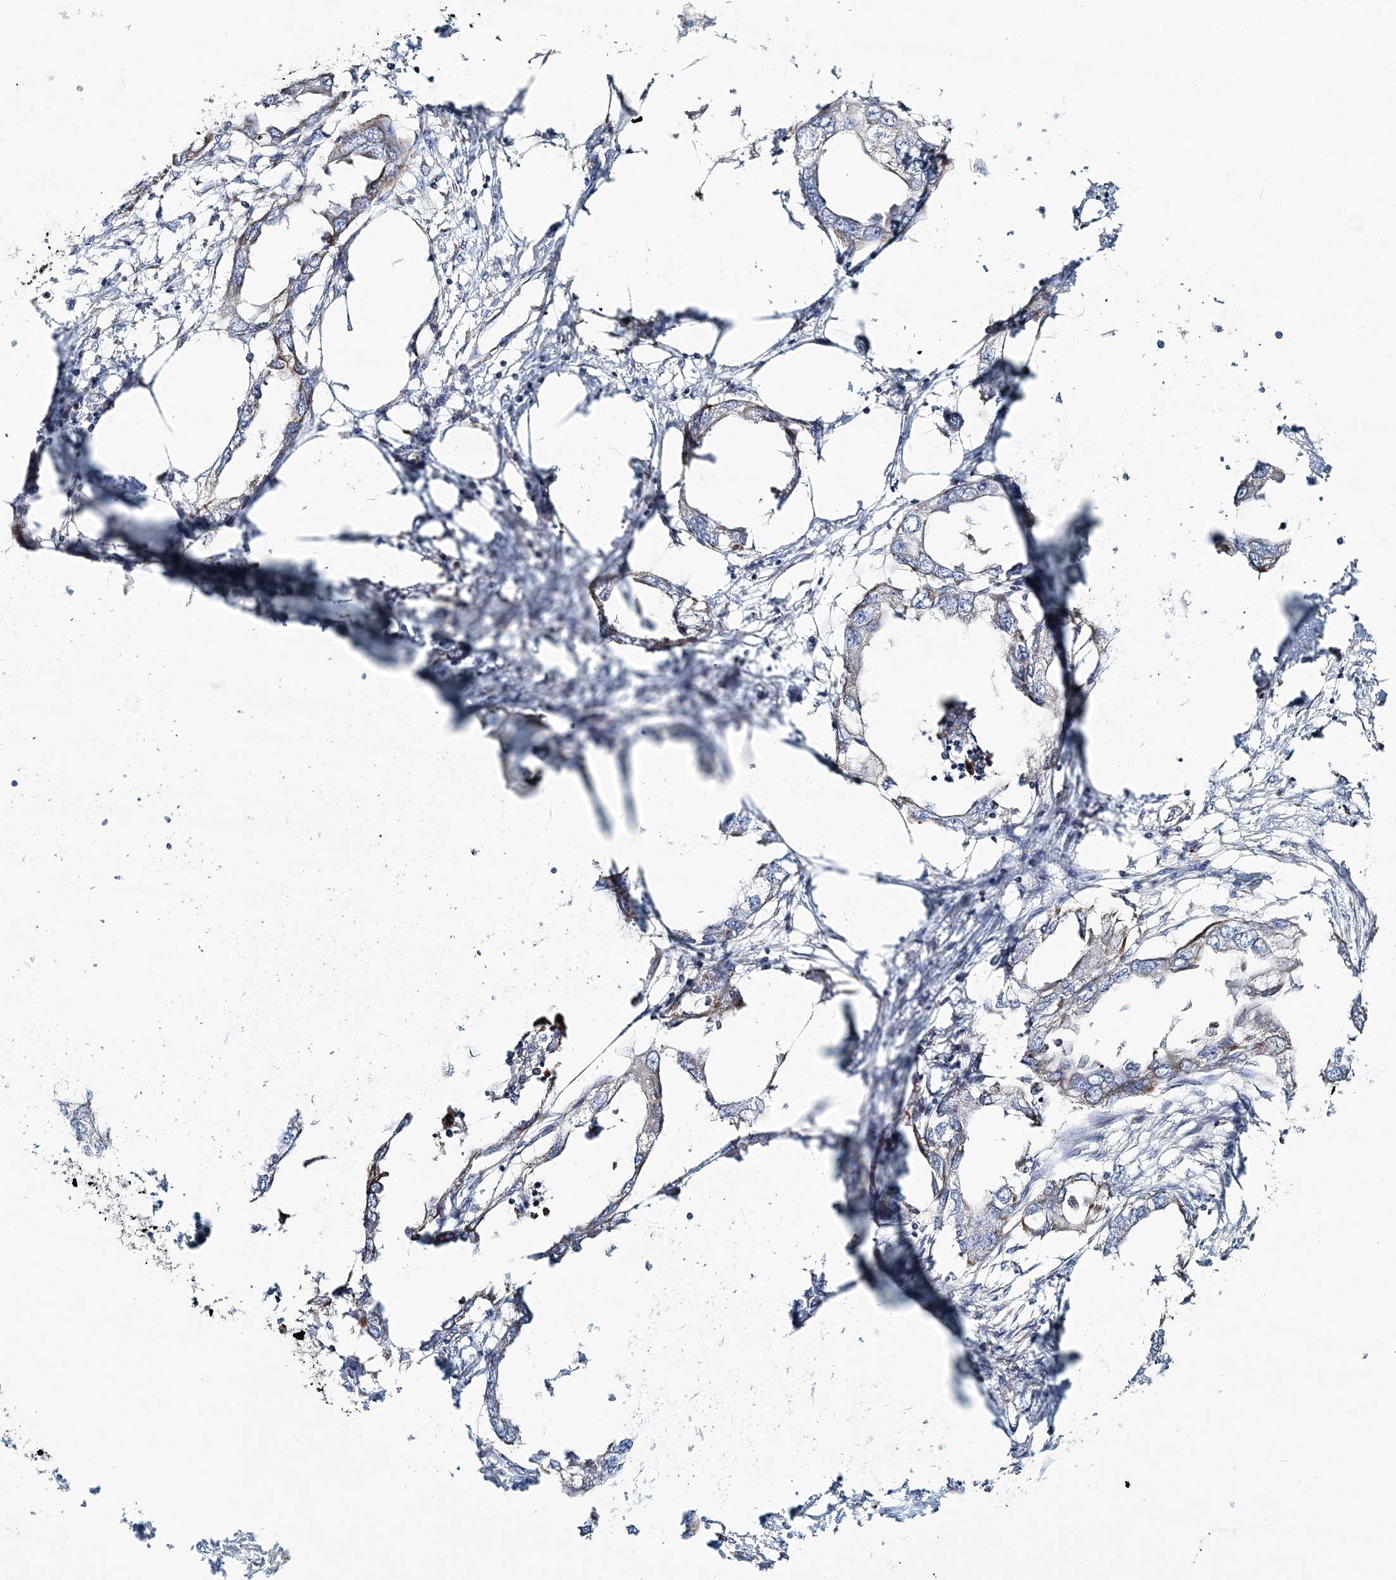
{"staining": {"intensity": "weak", "quantity": "<25%", "location": "cytoplasmic/membranous"}, "tissue": "endometrial cancer", "cell_type": "Tumor cells", "image_type": "cancer", "snomed": [{"axis": "morphology", "description": "Adenocarcinoma, NOS"}, {"axis": "morphology", "description": "Adenocarcinoma, metastatic, NOS"}, {"axis": "topography", "description": "Adipose tissue"}, {"axis": "topography", "description": "Endometrium"}], "caption": "Immunohistochemistry of endometrial cancer (metastatic adenocarcinoma) exhibits no expression in tumor cells.", "gene": "ARHGAP6", "patient": {"sex": "female", "age": 67}}